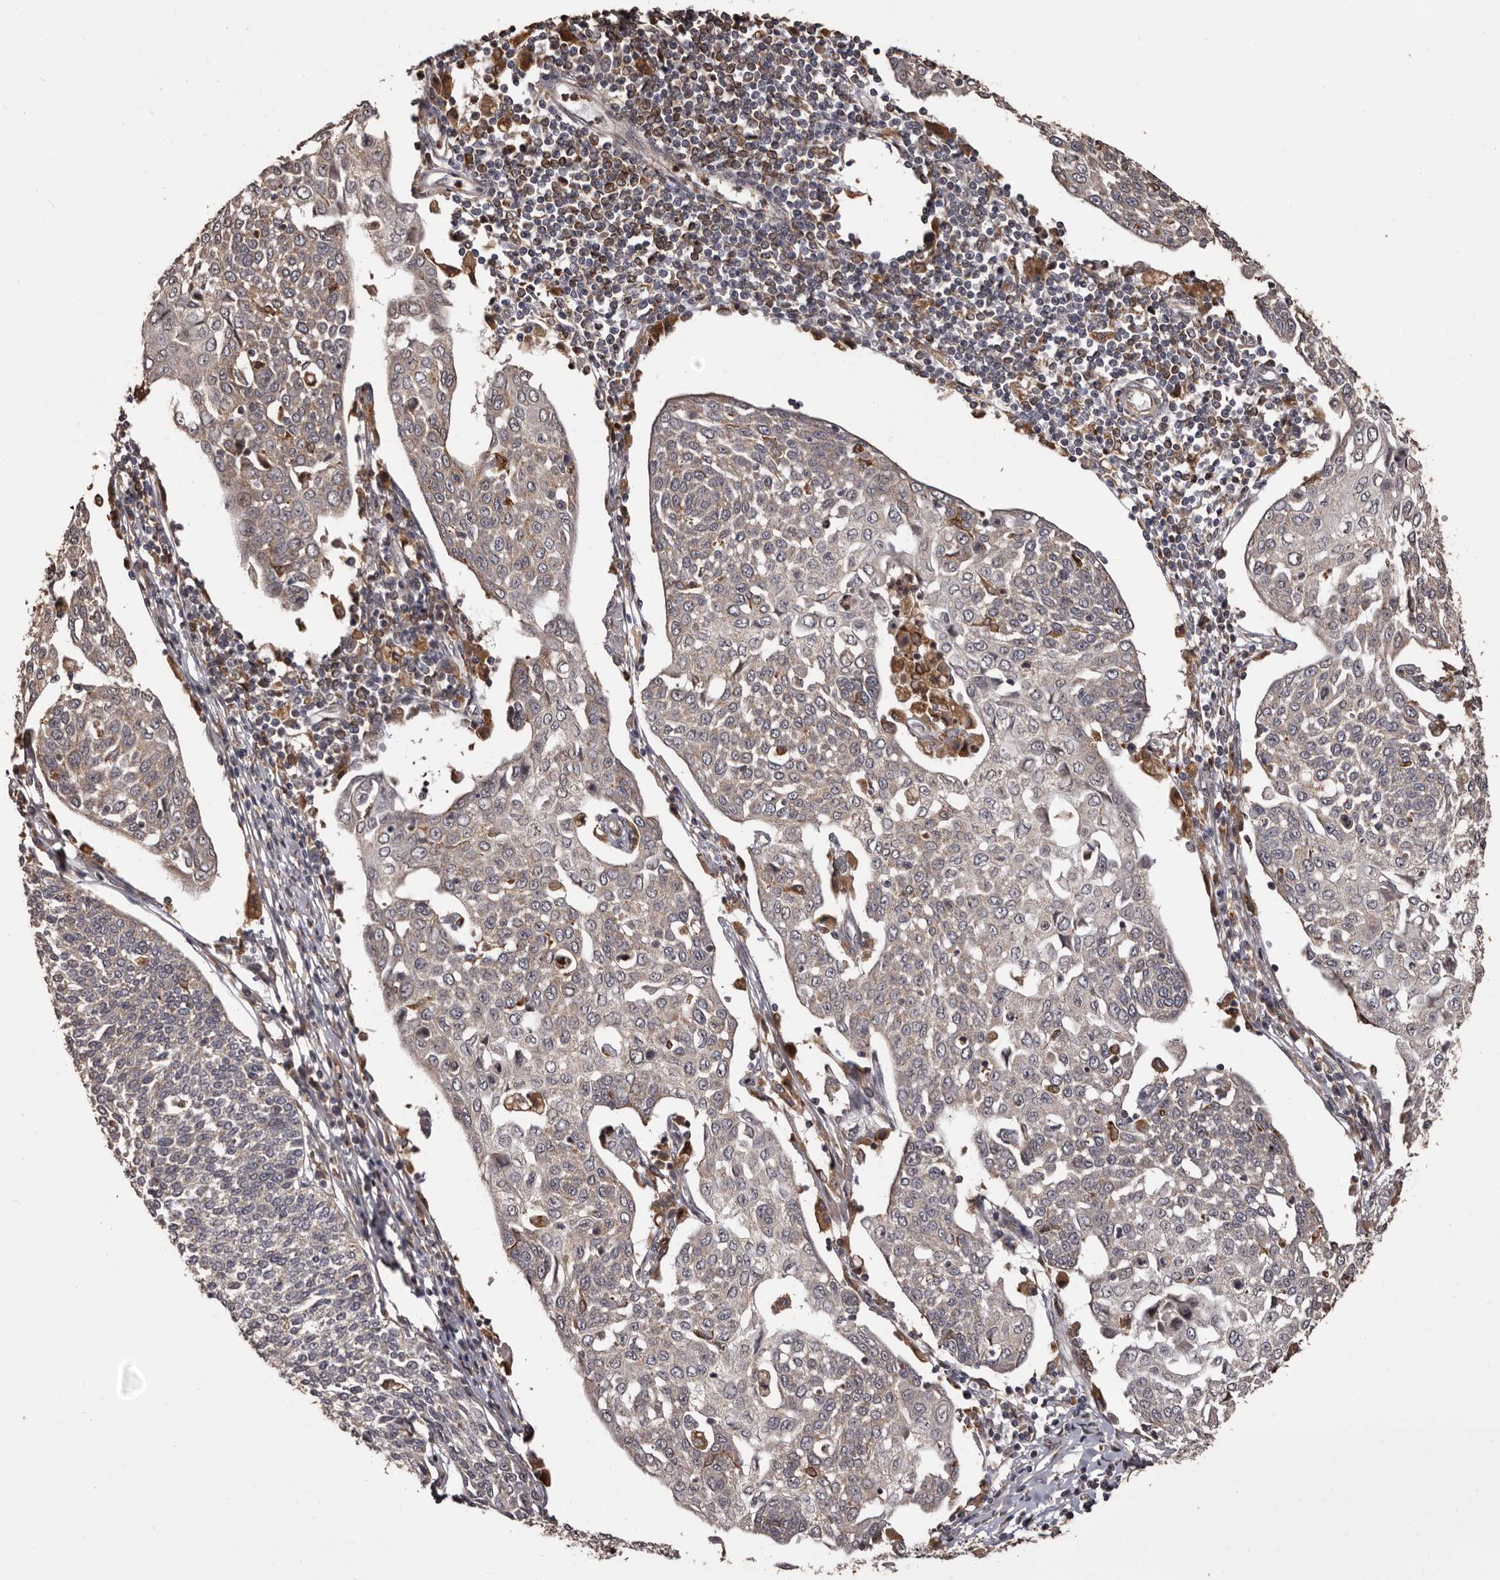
{"staining": {"intensity": "weak", "quantity": "25%-75%", "location": "cytoplasmic/membranous"}, "tissue": "cervical cancer", "cell_type": "Tumor cells", "image_type": "cancer", "snomed": [{"axis": "morphology", "description": "Squamous cell carcinoma, NOS"}, {"axis": "topography", "description": "Cervix"}], "caption": "Squamous cell carcinoma (cervical) was stained to show a protein in brown. There is low levels of weak cytoplasmic/membranous expression in about 25%-75% of tumor cells. (DAB (3,3'-diaminobenzidine) IHC, brown staining for protein, blue staining for nuclei).", "gene": "ZCCHC7", "patient": {"sex": "female", "age": 34}}